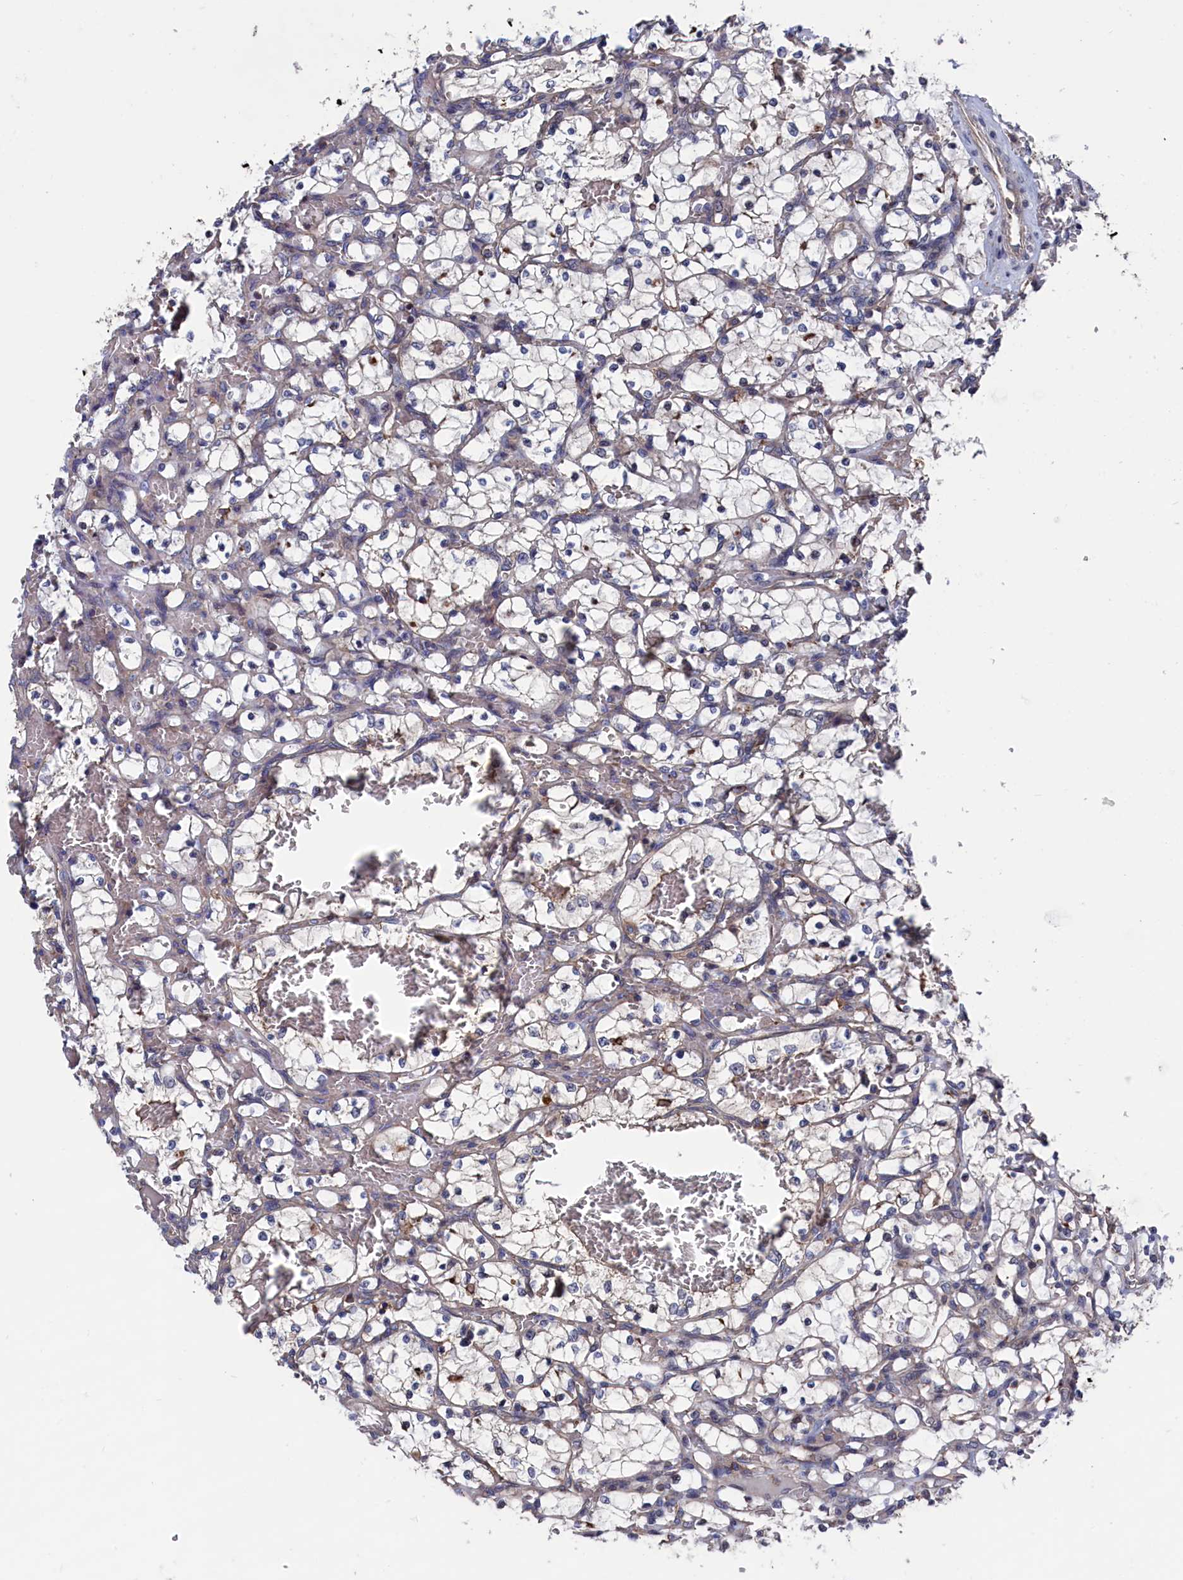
{"staining": {"intensity": "negative", "quantity": "none", "location": "none"}, "tissue": "renal cancer", "cell_type": "Tumor cells", "image_type": "cancer", "snomed": [{"axis": "morphology", "description": "Adenocarcinoma, NOS"}, {"axis": "topography", "description": "Kidney"}], "caption": "Photomicrograph shows no significant protein staining in tumor cells of renal cancer (adenocarcinoma).", "gene": "SPATA13", "patient": {"sex": "female", "age": 69}}